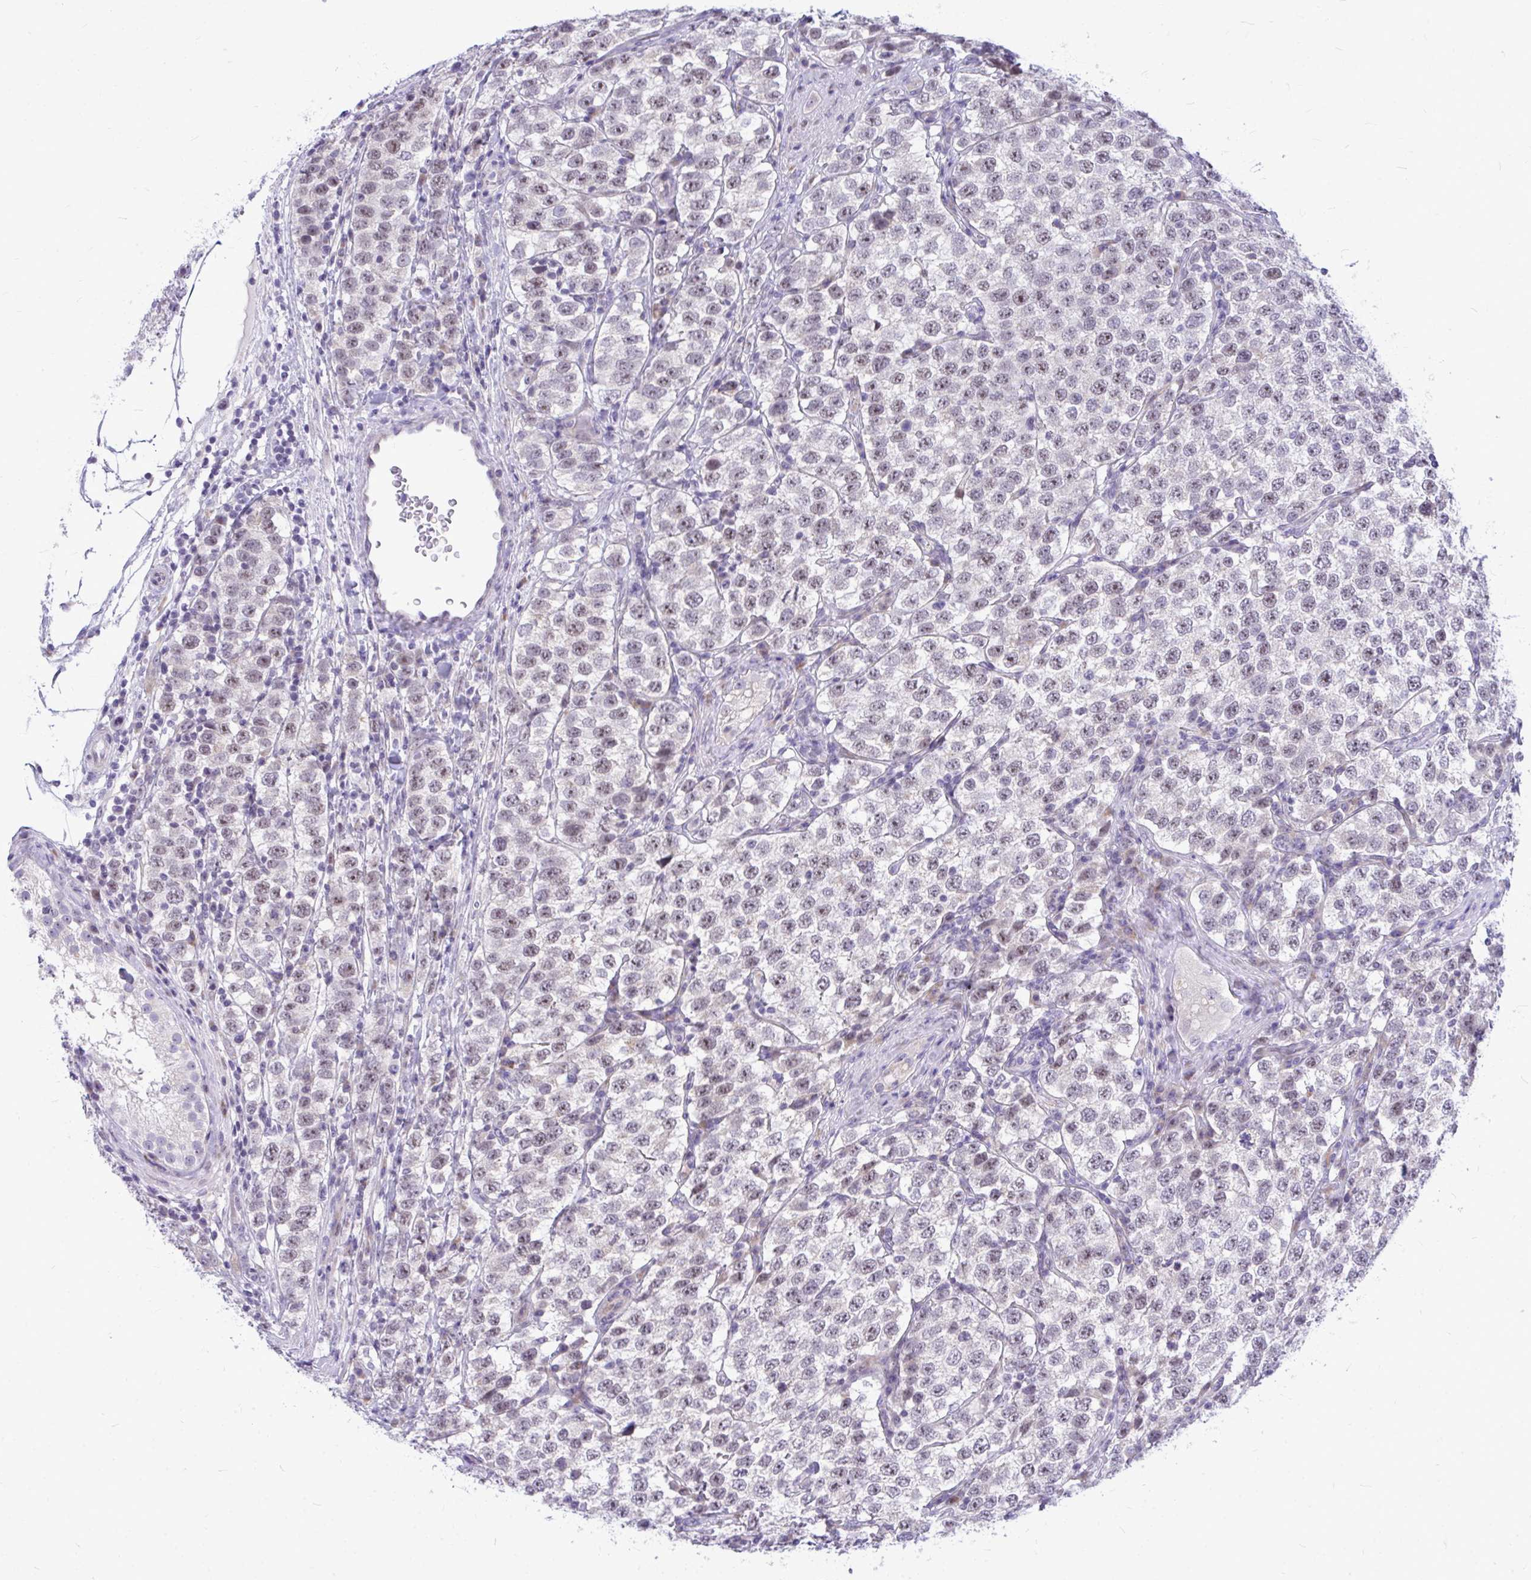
{"staining": {"intensity": "weak", "quantity": "25%-75%", "location": "nuclear"}, "tissue": "testis cancer", "cell_type": "Tumor cells", "image_type": "cancer", "snomed": [{"axis": "morphology", "description": "Seminoma, NOS"}, {"axis": "topography", "description": "Testis"}], "caption": "Immunohistochemistry (DAB) staining of seminoma (testis) demonstrates weak nuclear protein positivity in about 25%-75% of tumor cells.", "gene": "ZSCAN25", "patient": {"sex": "male", "age": 34}}